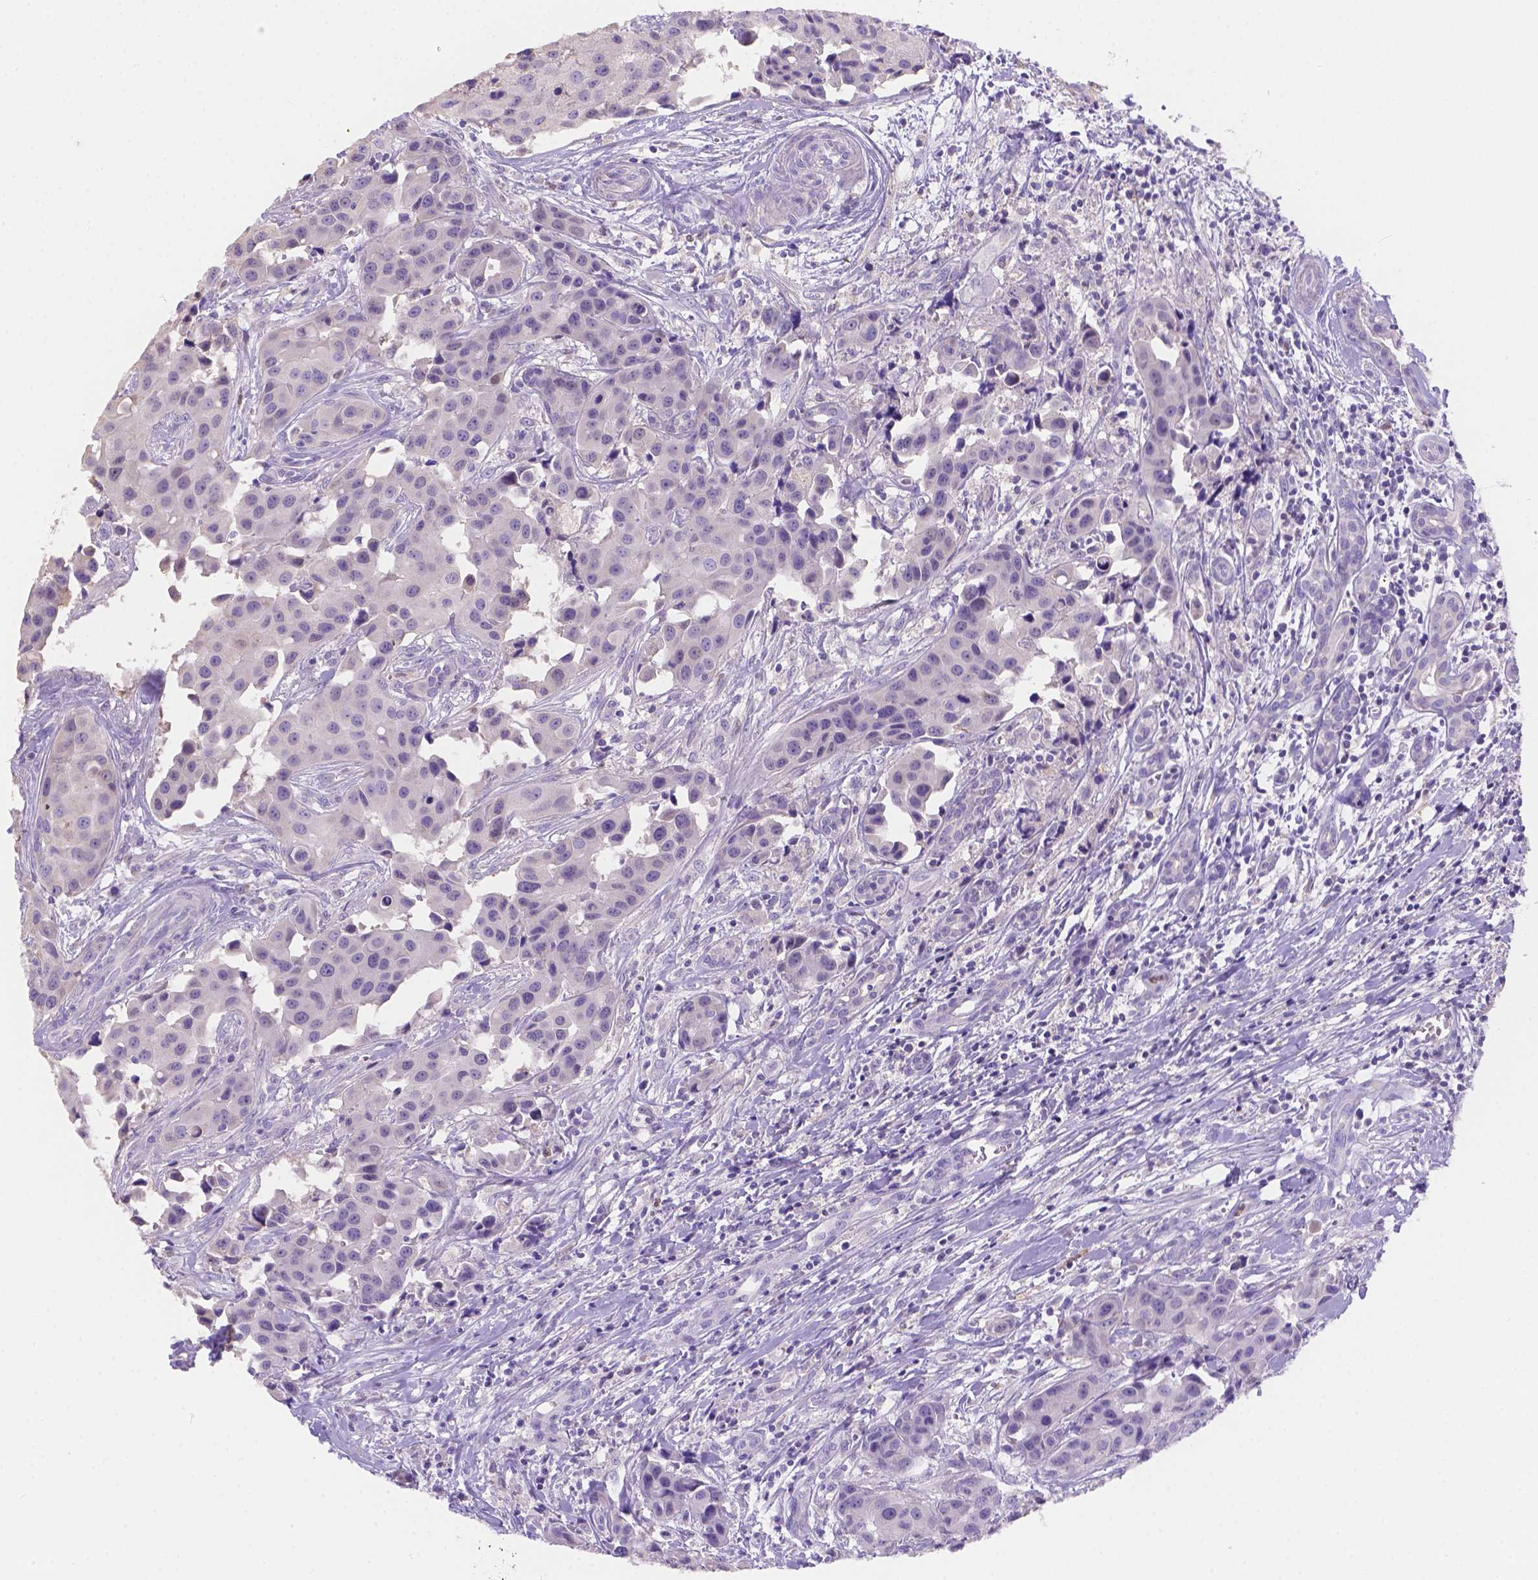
{"staining": {"intensity": "negative", "quantity": "none", "location": "none"}, "tissue": "head and neck cancer", "cell_type": "Tumor cells", "image_type": "cancer", "snomed": [{"axis": "morphology", "description": "Adenocarcinoma, NOS"}, {"axis": "topography", "description": "Head-Neck"}], "caption": "Adenocarcinoma (head and neck) stained for a protein using IHC displays no staining tumor cells.", "gene": "NXPE2", "patient": {"sex": "male", "age": 76}}